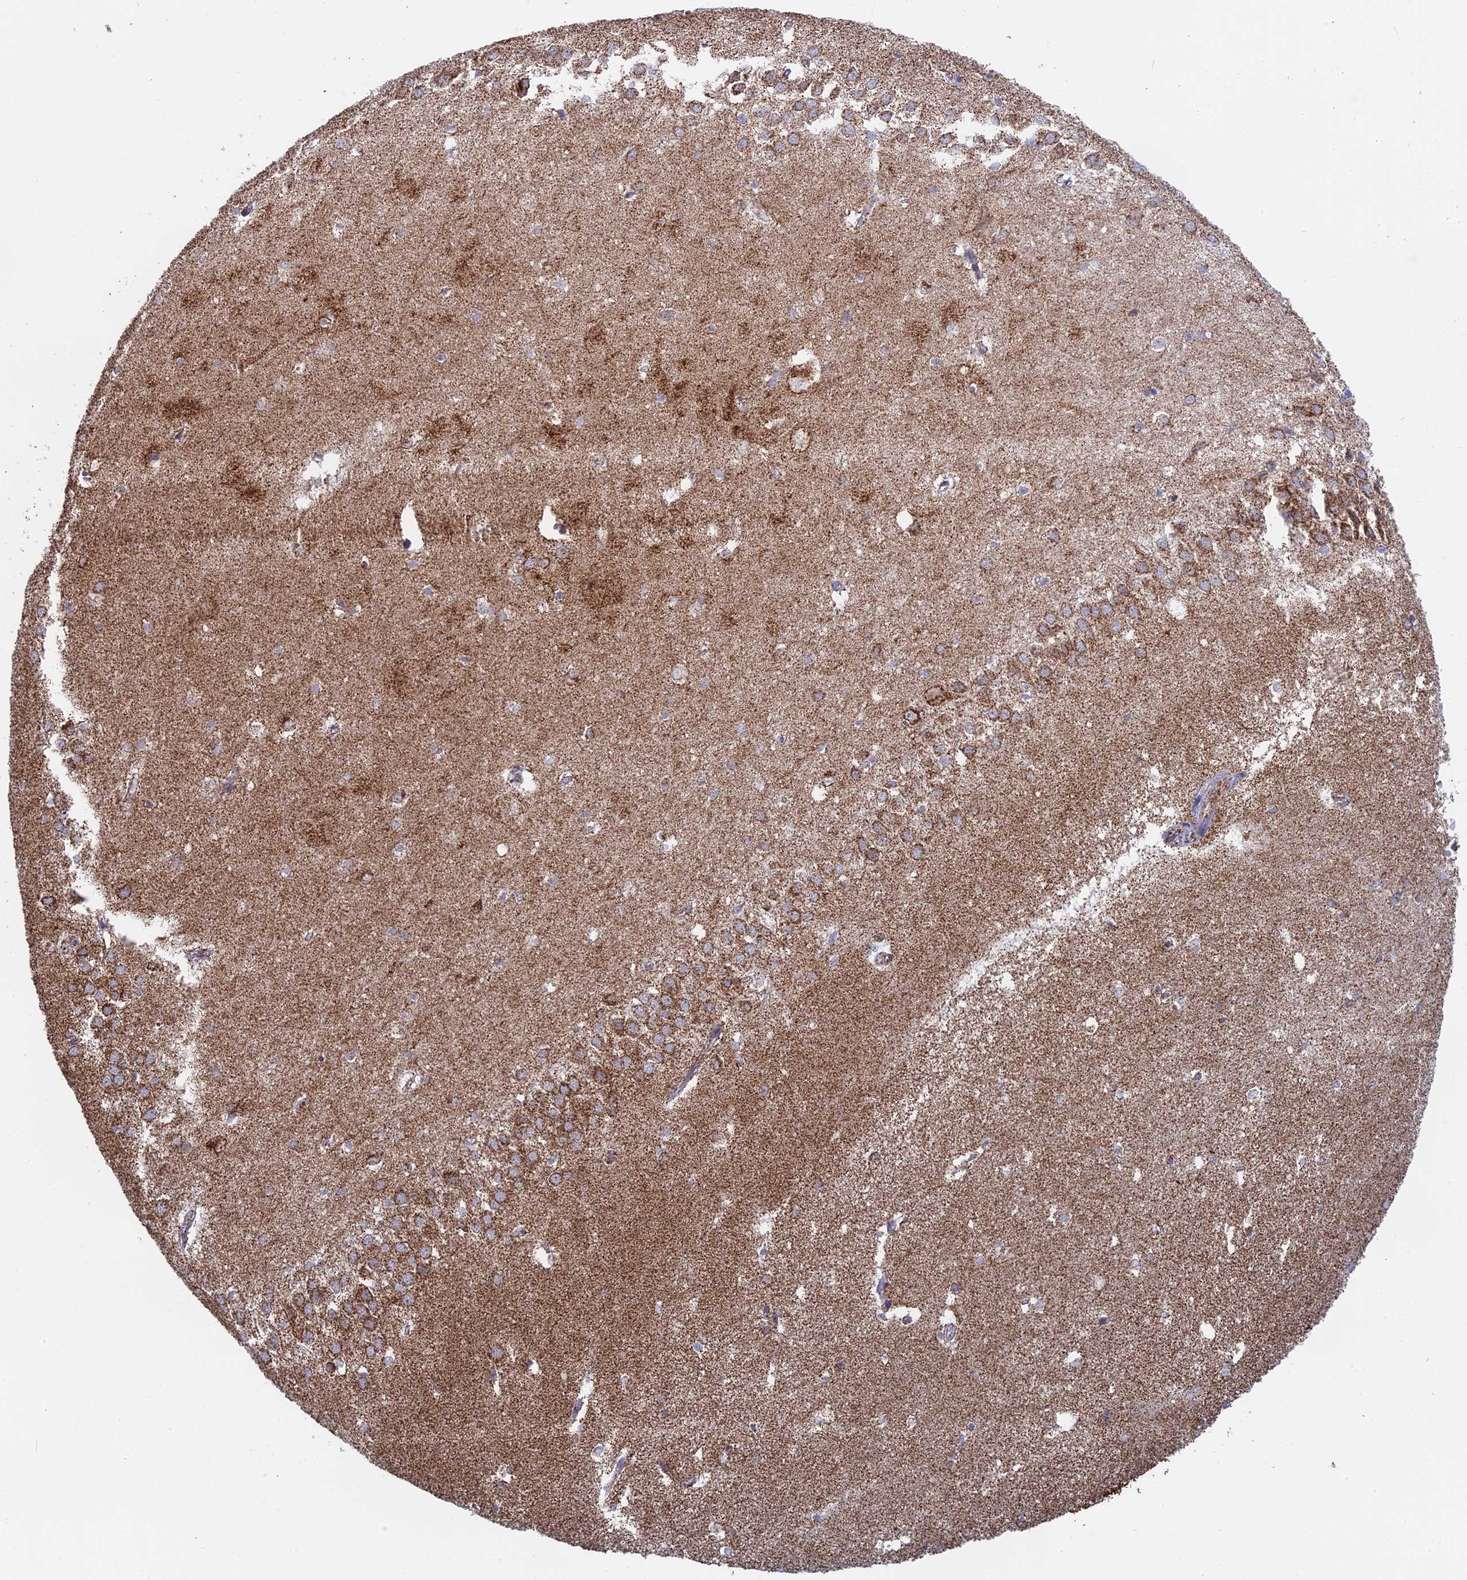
{"staining": {"intensity": "moderate", "quantity": "<25%", "location": "cytoplasmic/membranous"}, "tissue": "hippocampus", "cell_type": "Glial cells", "image_type": "normal", "snomed": [{"axis": "morphology", "description": "Normal tissue, NOS"}, {"axis": "topography", "description": "Hippocampus"}], "caption": "Immunohistochemistry of benign hippocampus reveals low levels of moderate cytoplasmic/membranous positivity in approximately <25% of glial cells.", "gene": "CDC16", "patient": {"sex": "female", "age": 64}}